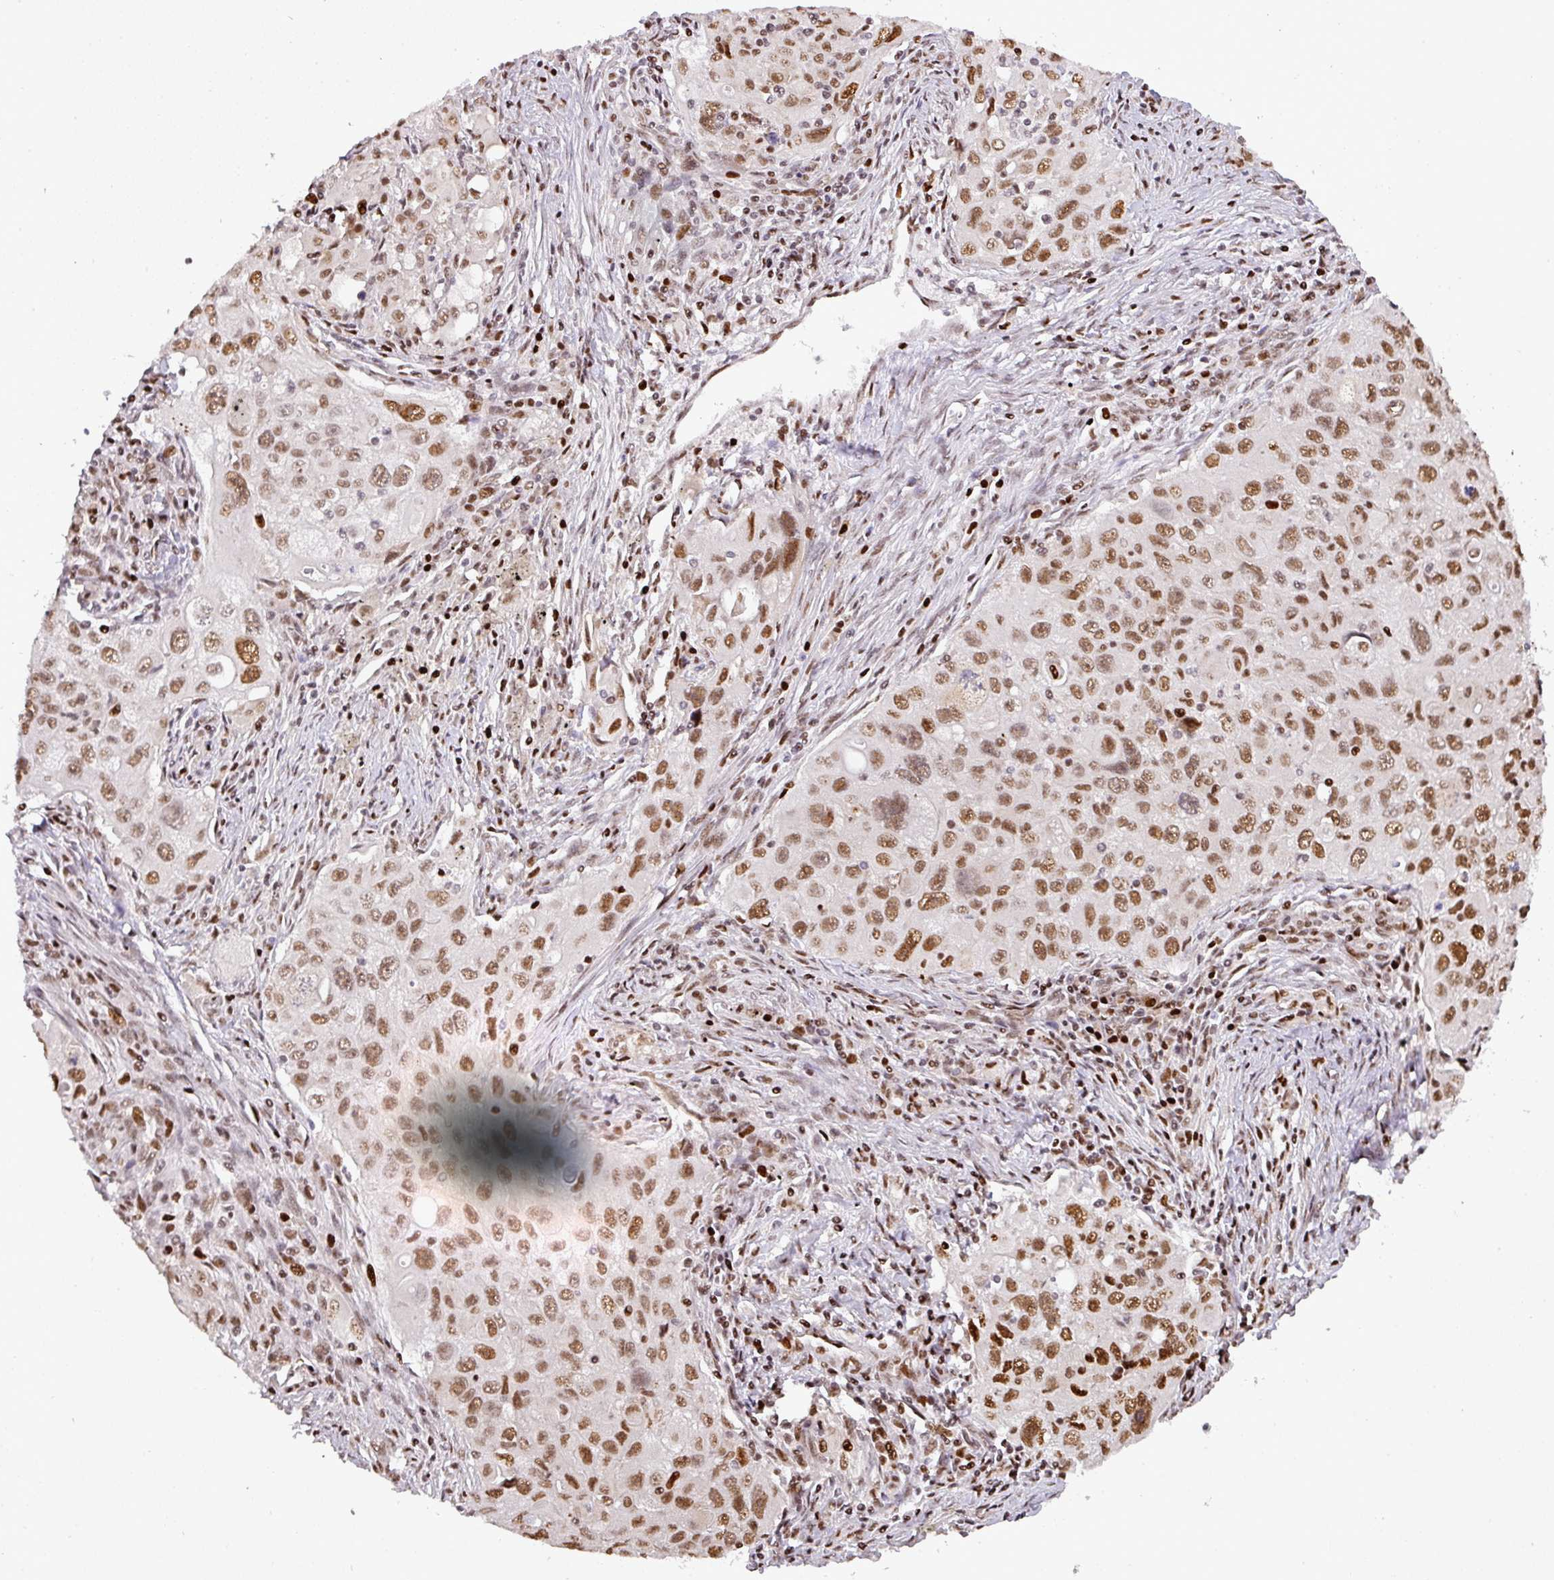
{"staining": {"intensity": "moderate", "quantity": ">75%", "location": "nuclear"}, "tissue": "lung cancer", "cell_type": "Tumor cells", "image_type": "cancer", "snomed": [{"axis": "morphology", "description": "Adenocarcinoma, NOS"}, {"axis": "morphology", "description": "Adenocarcinoma, metastatic, NOS"}, {"axis": "topography", "description": "Lymph node"}, {"axis": "topography", "description": "Lung"}], "caption": "This micrograph shows lung metastatic adenocarcinoma stained with immunohistochemistry (IHC) to label a protein in brown. The nuclear of tumor cells show moderate positivity for the protein. Nuclei are counter-stained blue.", "gene": "MYSM1", "patient": {"sex": "female", "age": 42}}